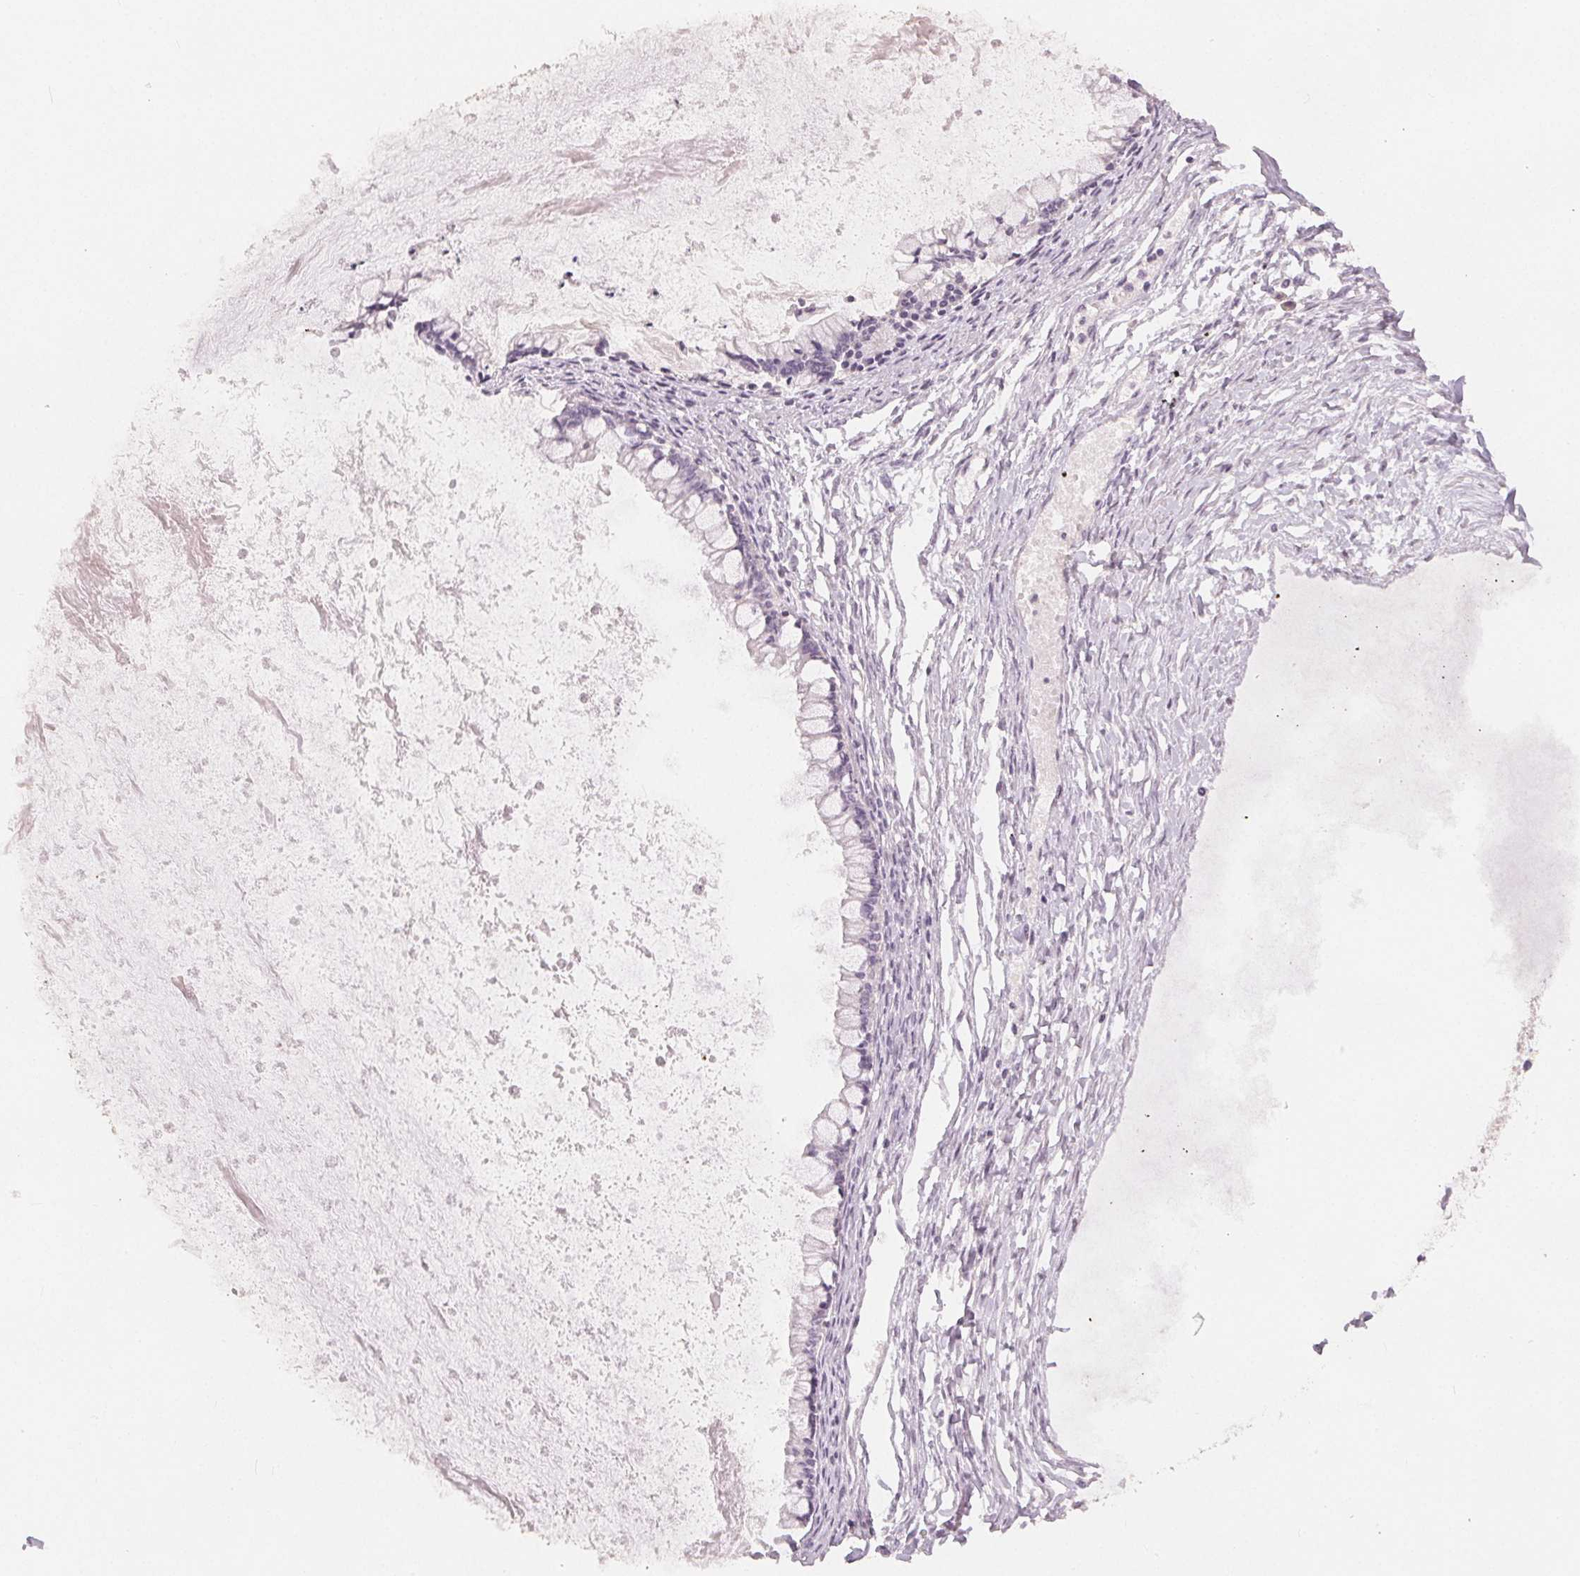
{"staining": {"intensity": "negative", "quantity": "none", "location": "none"}, "tissue": "ovarian cancer", "cell_type": "Tumor cells", "image_type": "cancer", "snomed": [{"axis": "morphology", "description": "Cystadenocarcinoma, mucinous, NOS"}, {"axis": "topography", "description": "Ovary"}], "caption": "Tumor cells are negative for protein expression in human mucinous cystadenocarcinoma (ovarian).", "gene": "SLC27A5", "patient": {"sex": "female", "age": 67}}